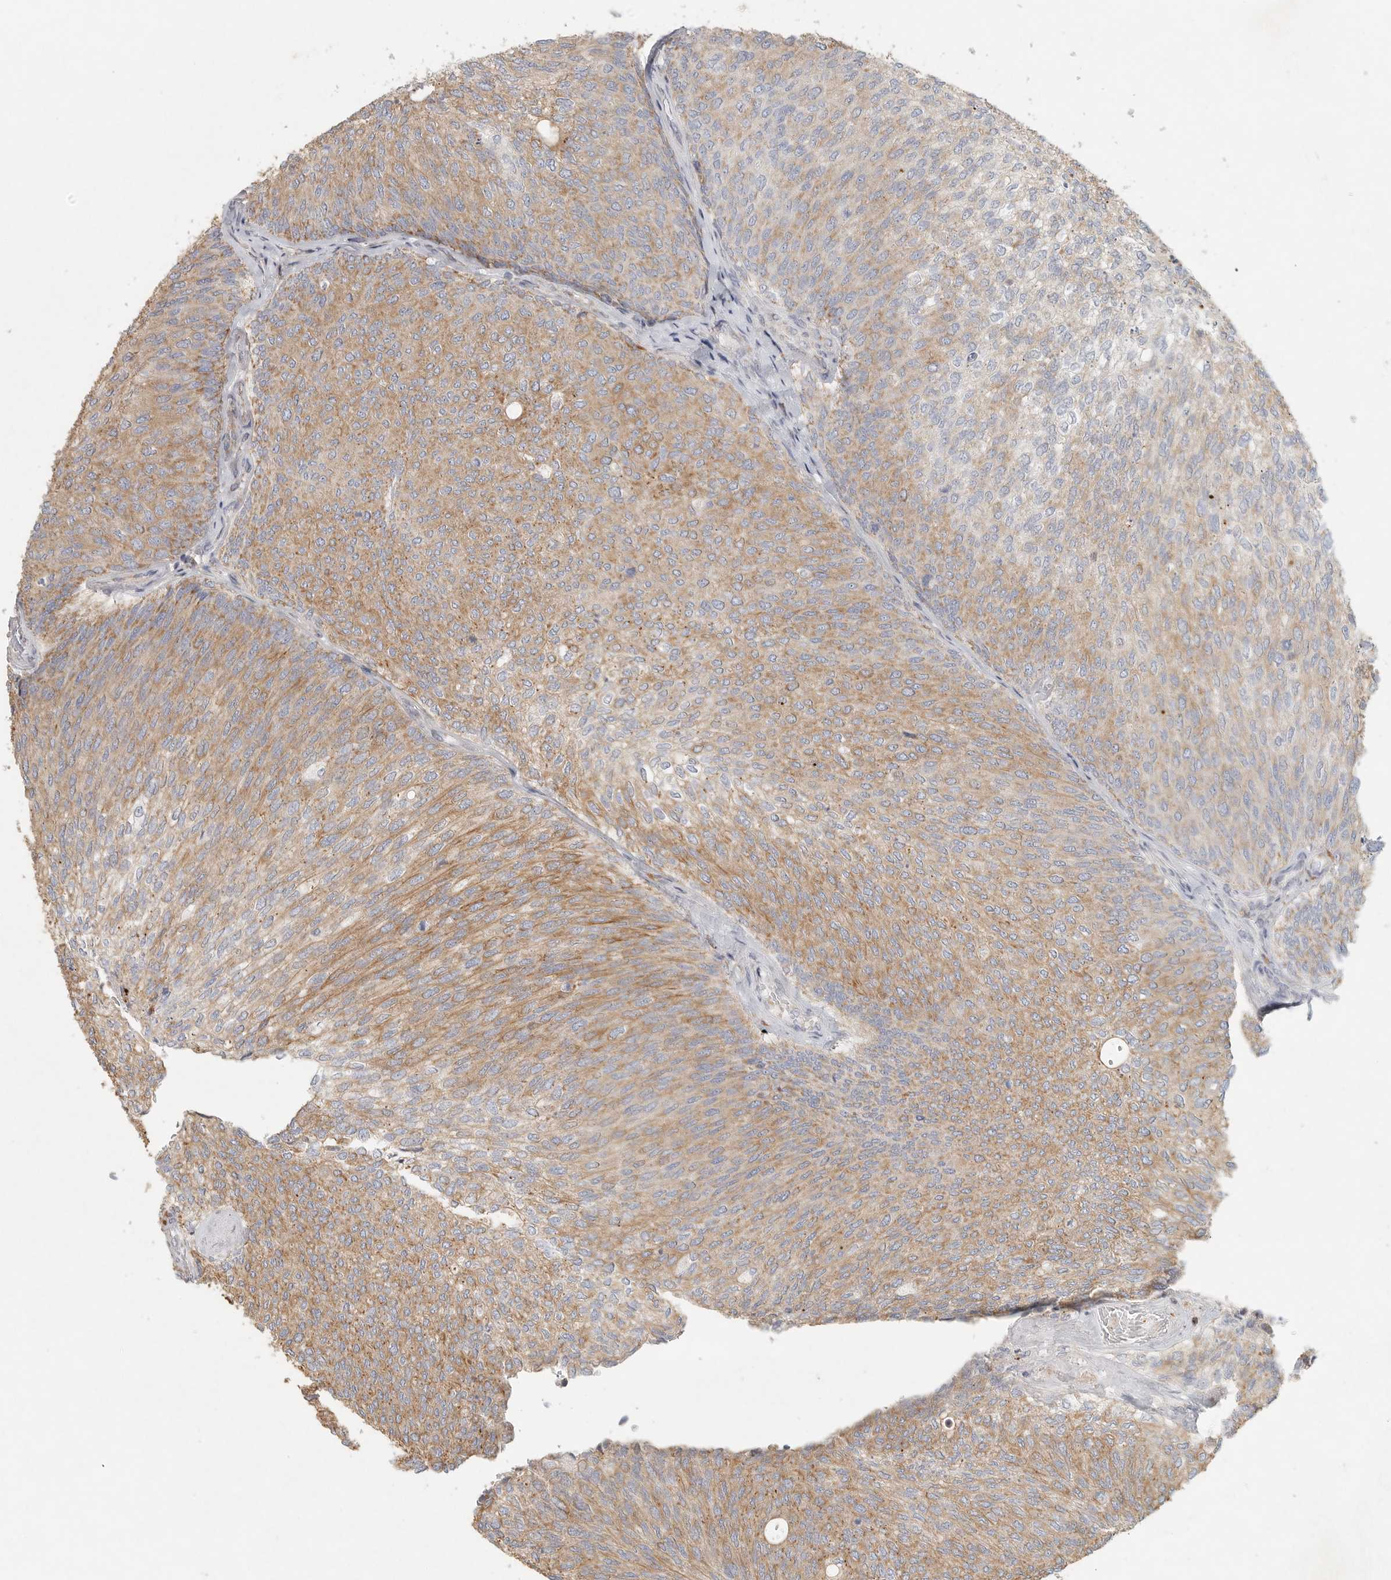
{"staining": {"intensity": "moderate", "quantity": ">75%", "location": "cytoplasmic/membranous"}, "tissue": "urothelial cancer", "cell_type": "Tumor cells", "image_type": "cancer", "snomed": [{"axis": "morphology", "description": "Urothelial carcinoma, Low grade"}, {"axis": "topography", "description": "Urinary bladder"}], "caption": "Immunohistochemistry (IHC) of urothelial carcinoma (low-grade) displays medium levels of moderate cytoplasmic/membranous positivity in approximately >75% of tumor cells. (Brightfield microscopy of DAB IHC at high magnification).", "gene": "SLC25A26", "patient": {"sex": "female", "age": 79}}